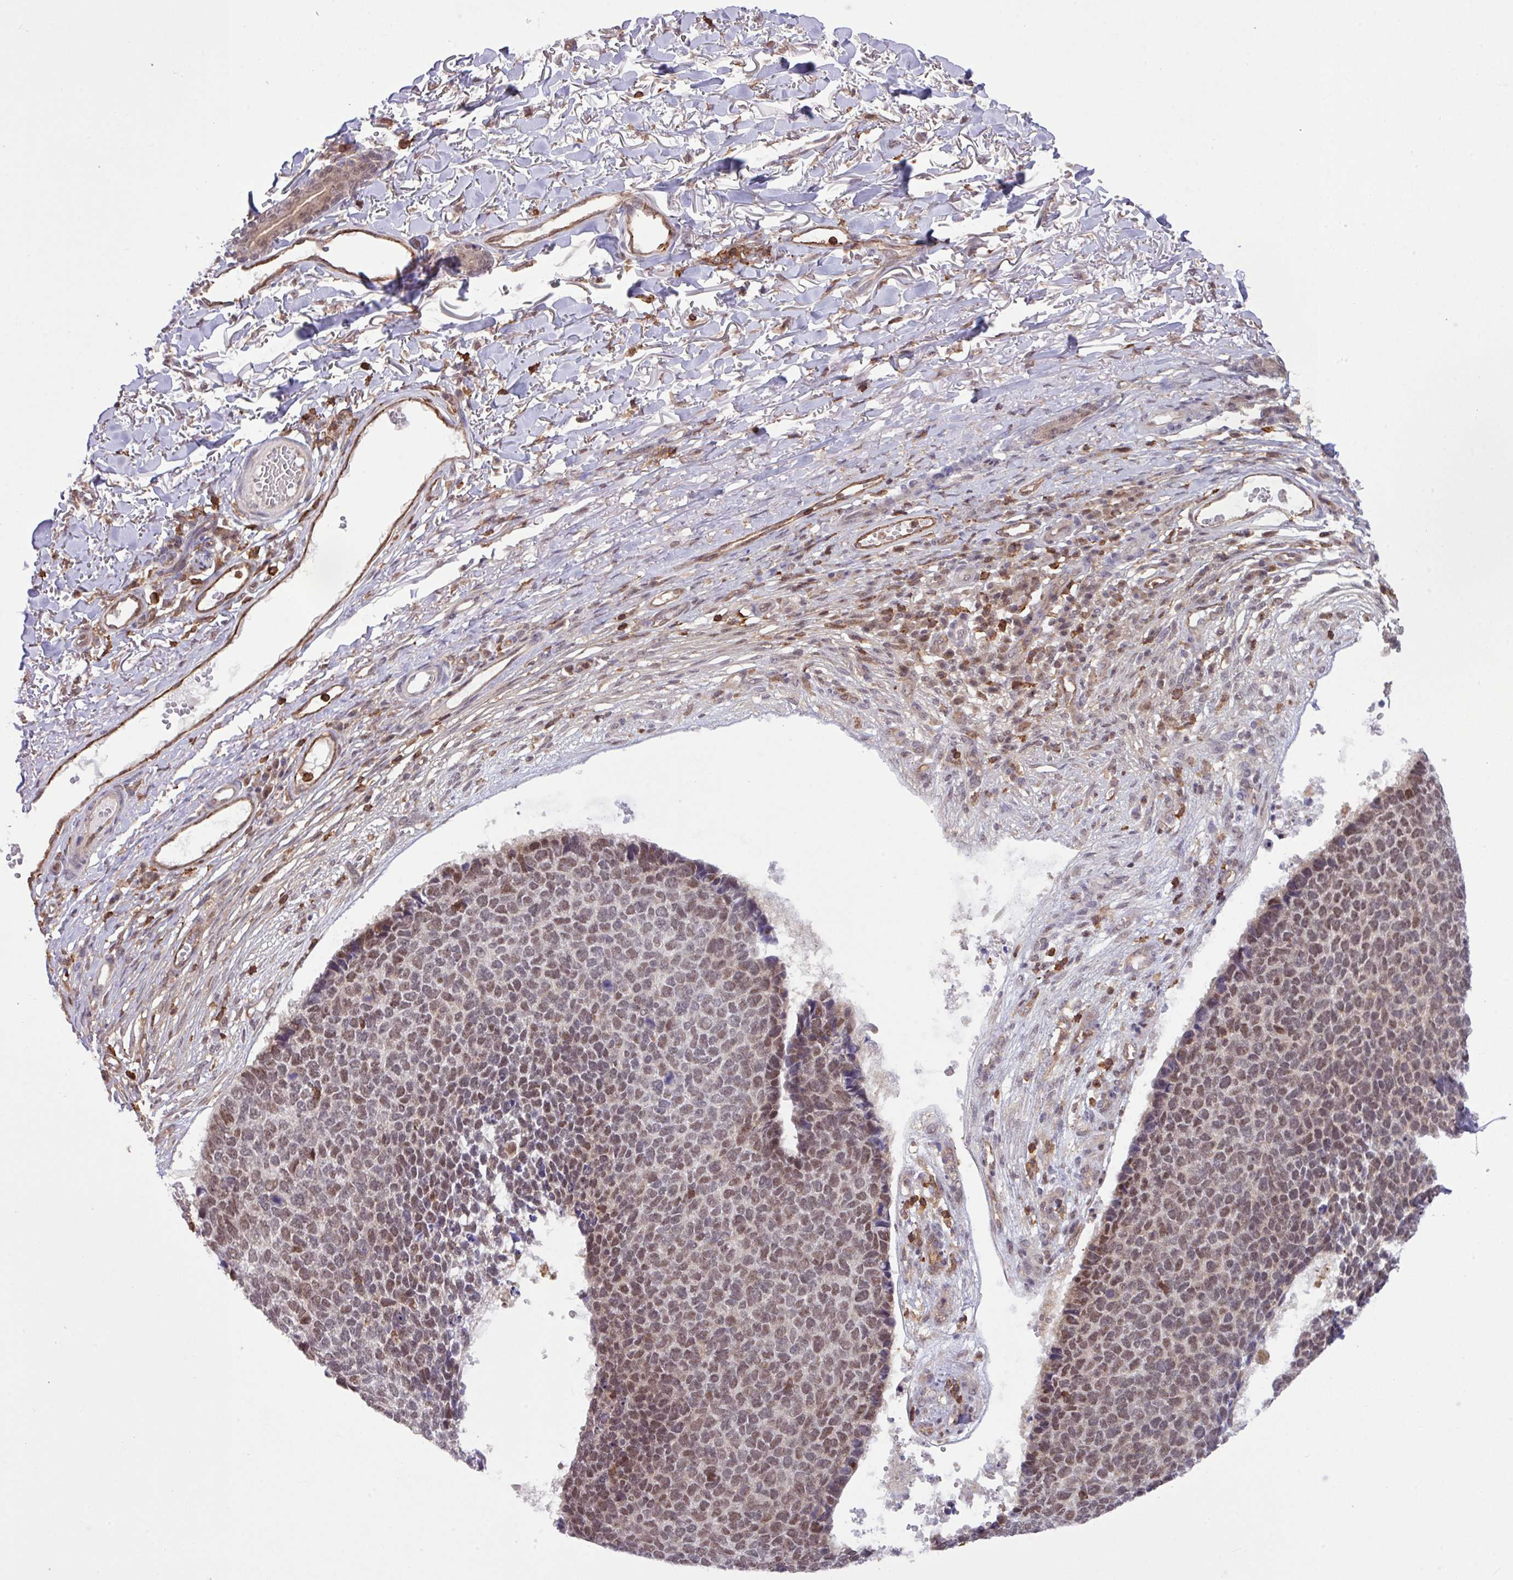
{"staining": {"intensity": "moderate", "quantity": ">75%", "location": "nuclear"}, "tissue": "skin cancer", "cell_type": "Tumor cells", "image_type": "cancer", "snomed": [{"axis": "morphology", "description": "Basal cell carcinoma"}, {"axis": "topography", "description": "Skin"}], "caption": "Skin cancer tissue reveals moderate nuclear expression in about >75% of tumor cells, visualized by immunohistochemistry.", "gene": "GON7", "patient": {"sex": "female", "age": 84}}